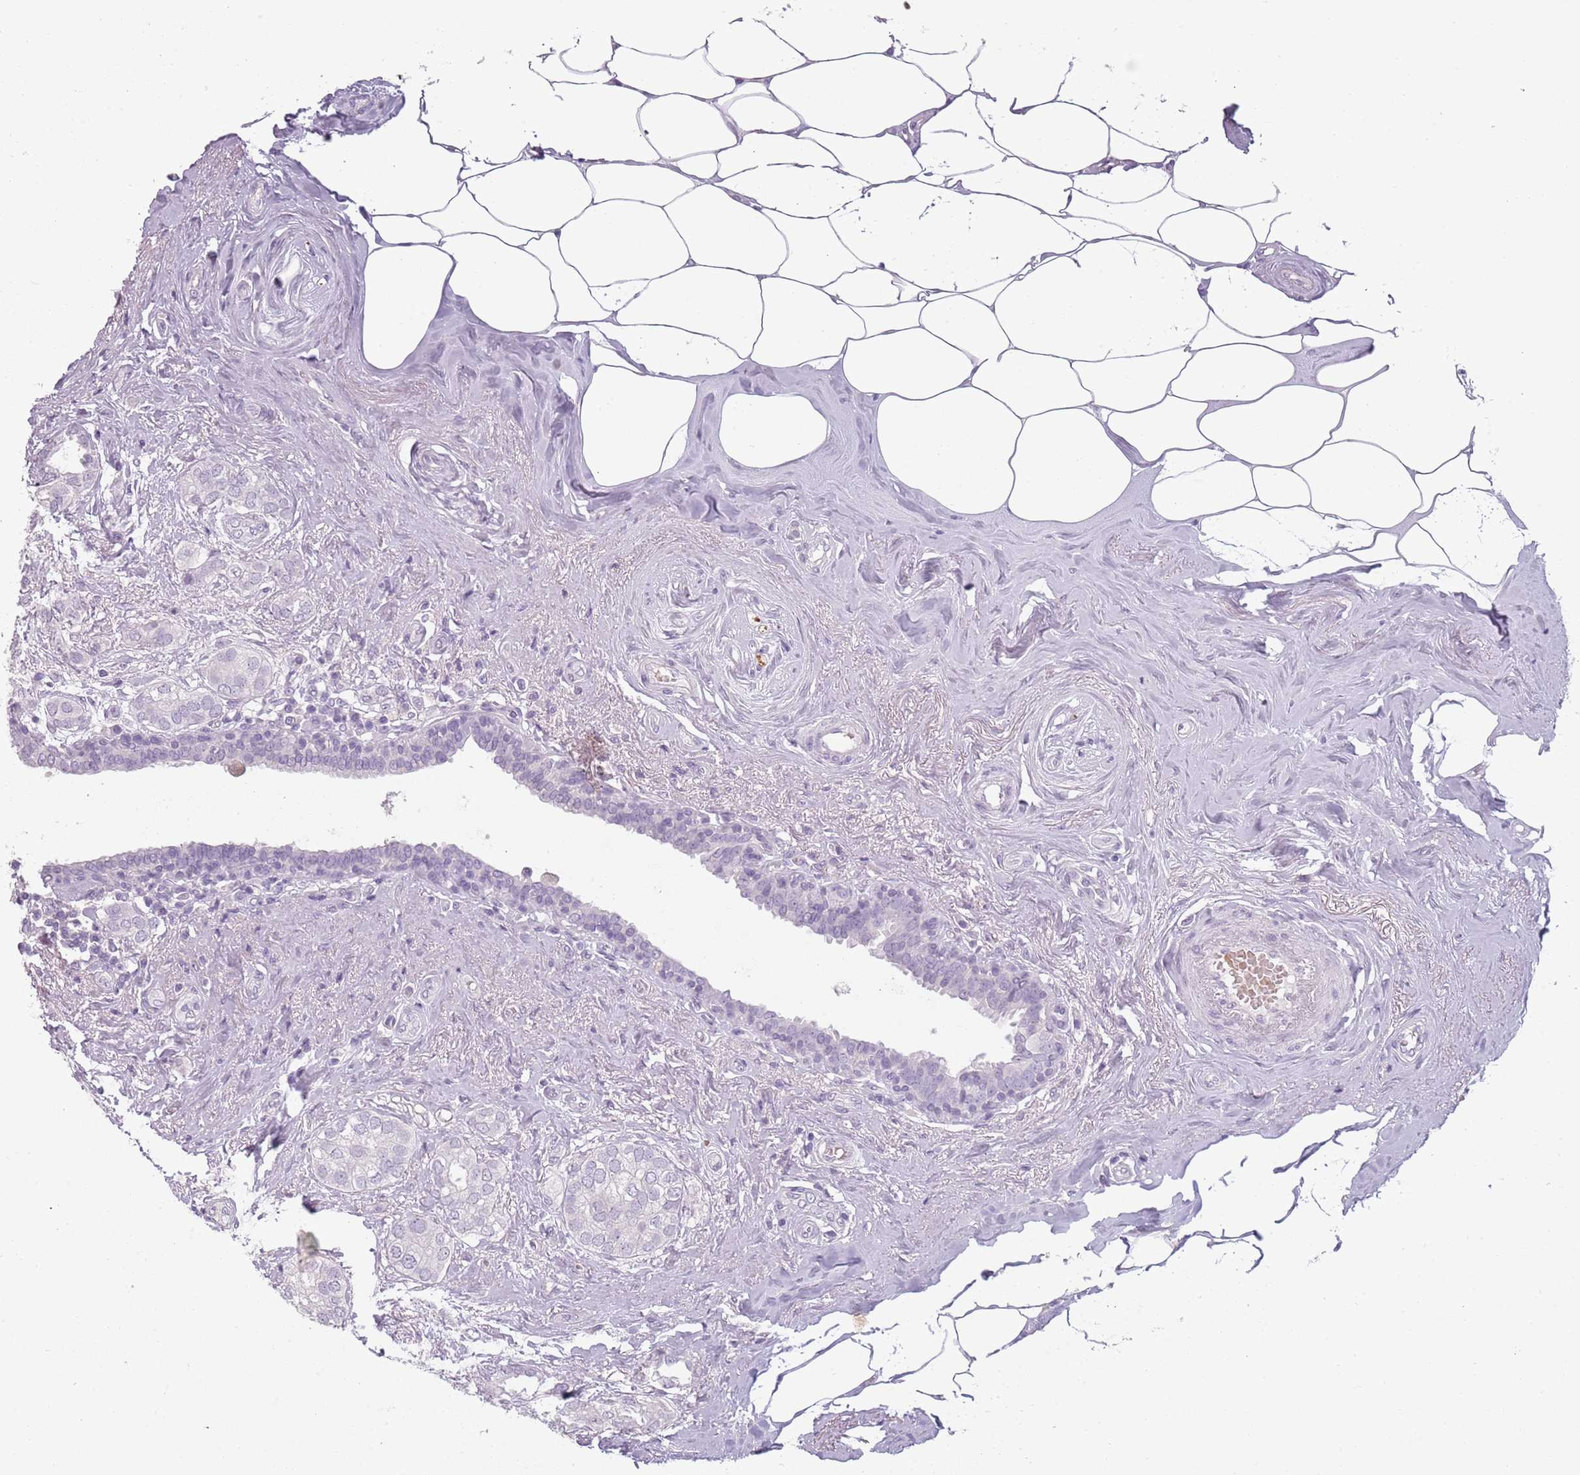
{"staining": {"intensity": "negative", "quantity": "none", "location": "none"}, "tissue": "breast cancer", "cell_type": "Tumor cells", "image_type": "cancer", "snomed": [{"axis": "morphology", "description": "Duct carcinoma"}, {"axis": "topography", "description": "Breast"}], "caption": "DAB (3,3'-diaminobenzidine) immunohistochemical staining of breast cancer reveals no significant expression in tumor cells.", "gene": "PIEZO1", "patient": {"sex": "female", "age": 73}}